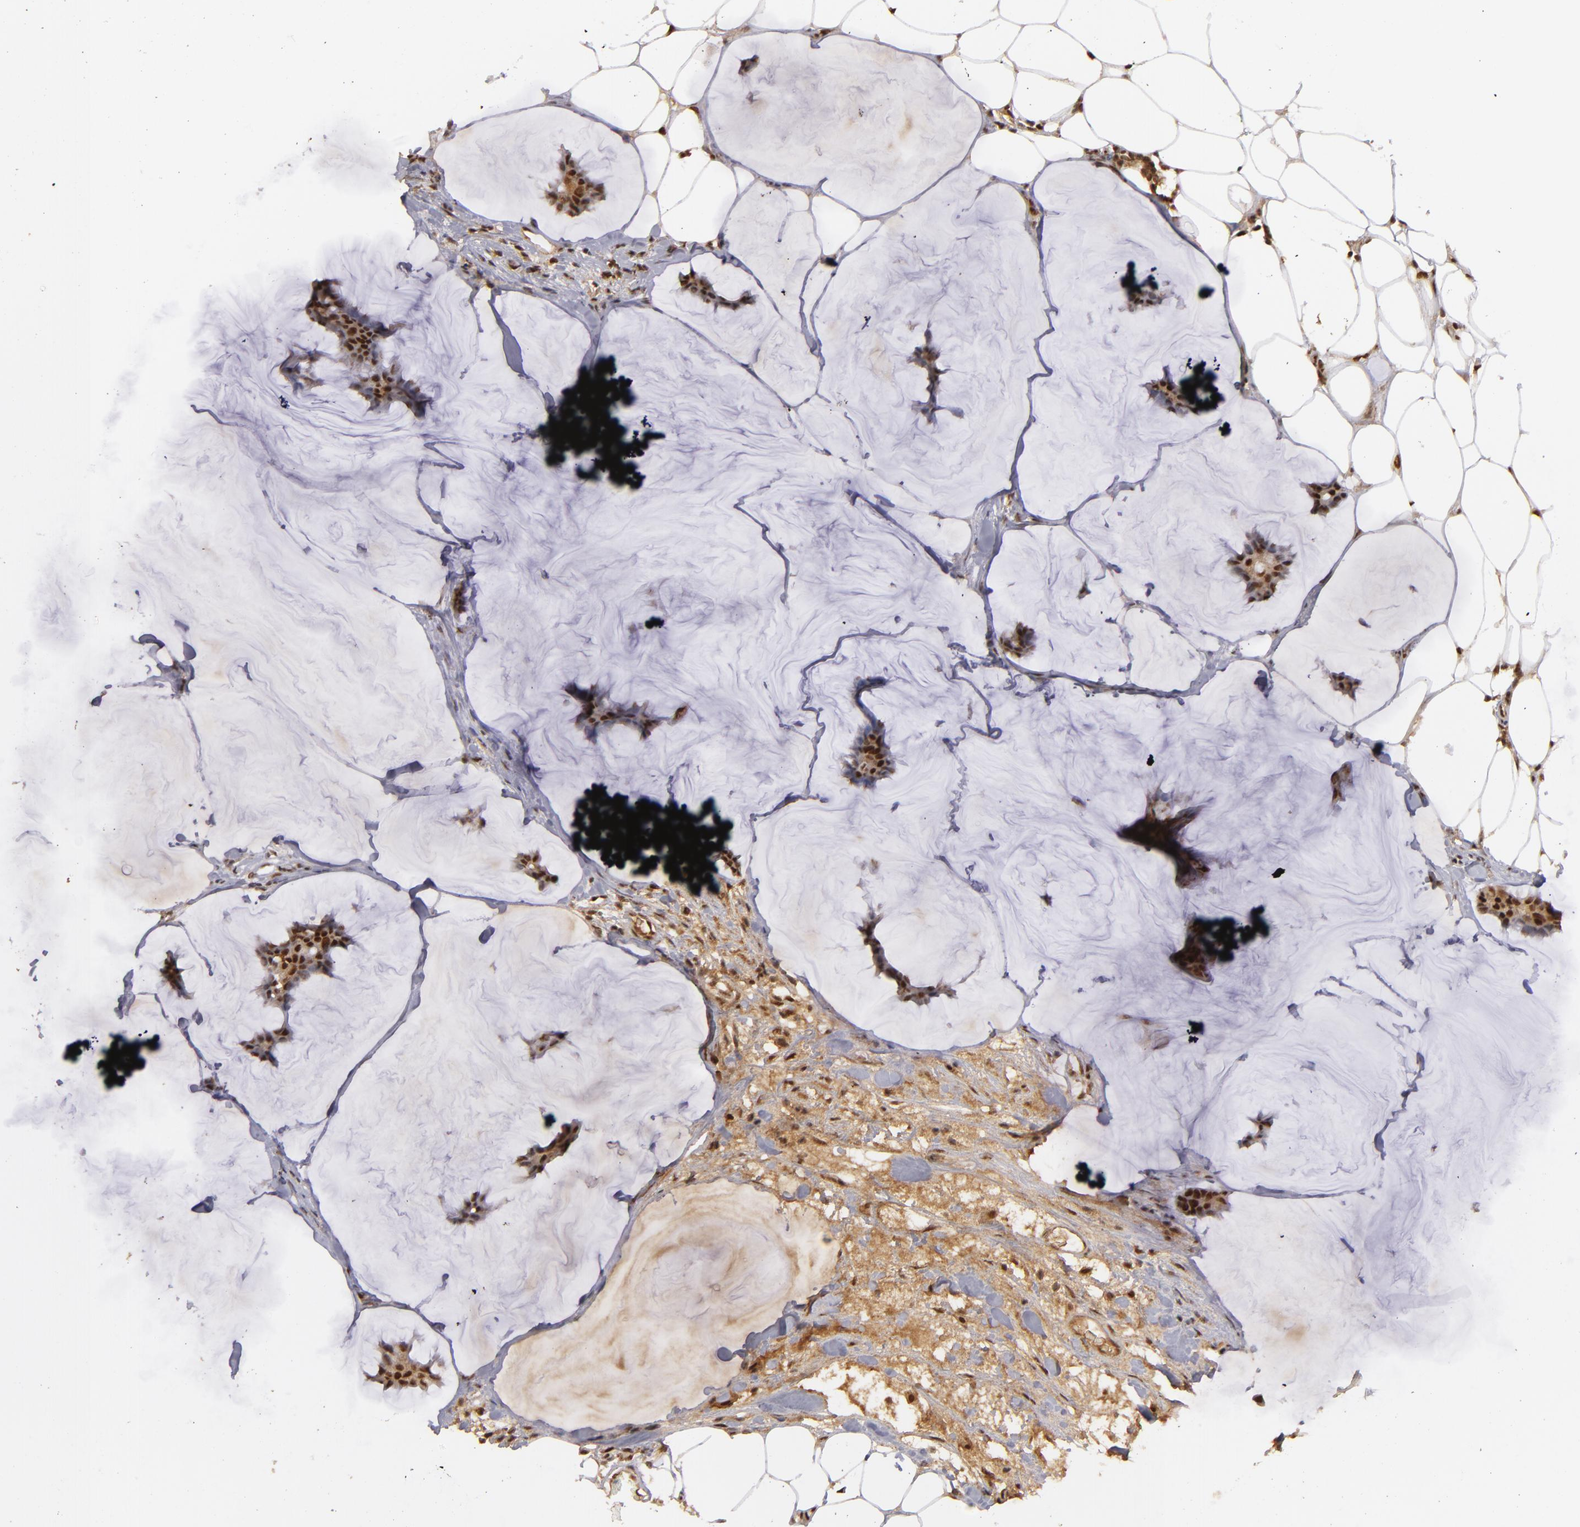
{"staining": {"intensity": "moderate", "quantity": ">75%", "location": "nuclear"}, "tissue": "breast cancer", "cell_type": "Tumor cells", "image_type": "cancer", "snomed": [{"axis": "morphology", "description": "Duct carcinoma"}, {"axis": "topography", "description": "Breast"}], "caption": "Breast cancer (infiltrating ductal carcinoma) stained with a protein marker reveals moderate staining in tumor cells.", "gene": "ZNF234", "patient": {"sex": "female", "age": 93}}